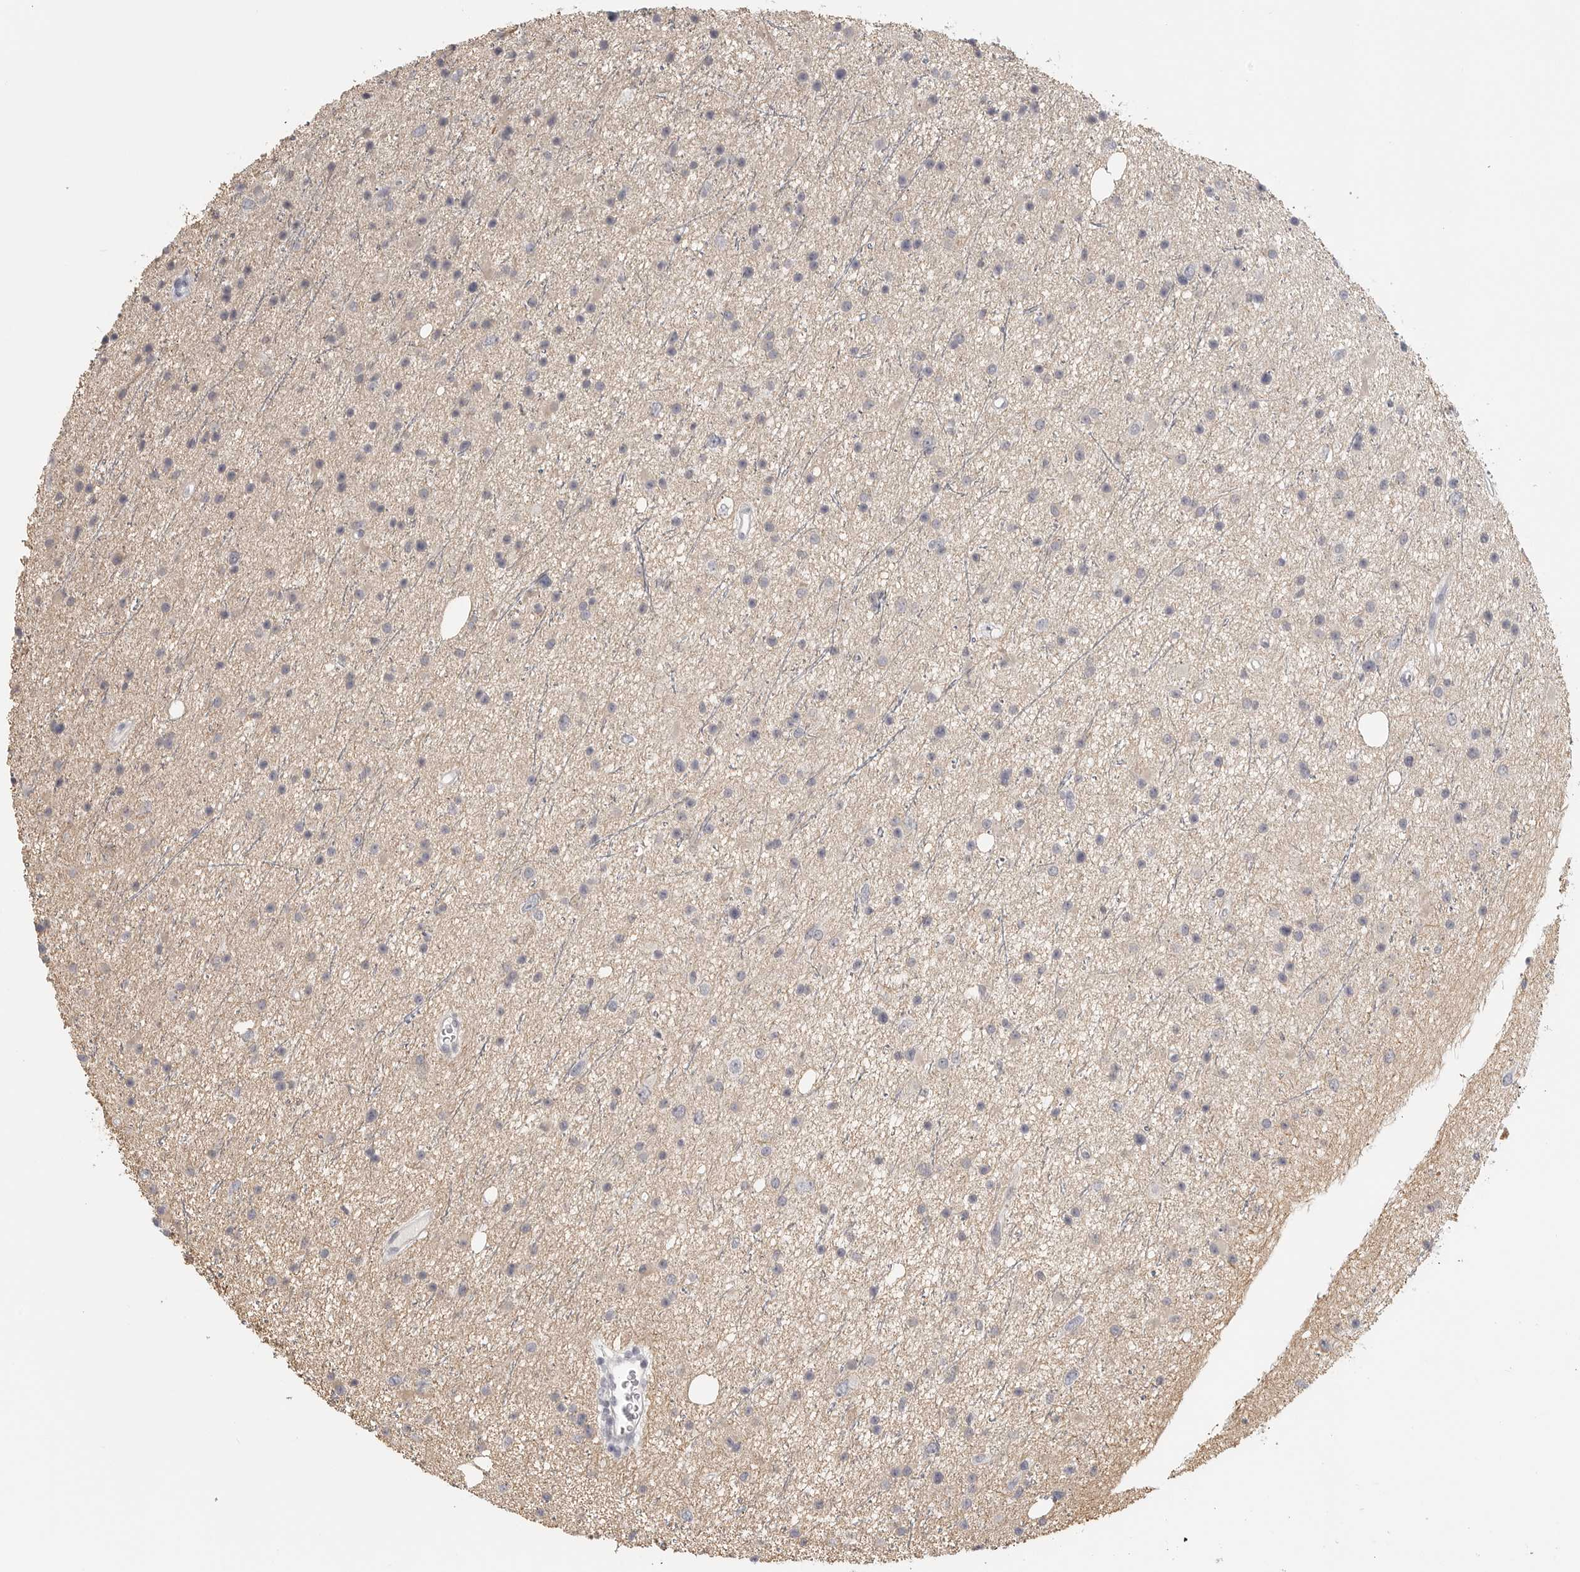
{"staining": {"intensity": "negative", "quantity": "none", "location": "none"}, "tissue": "glioma", "cell_type": "Tumor cells", "image_type": "cancer", "snomed": [{"axis": "morphology", "description": "Glioma, malignant, Low grade"}, {"axis": "topography", "description": "Cerebral cortex"}], "caption": "High magnification brightfield microscopy of malignant glioma (low-grade) stained with DAB (3,3'-diaminobenzidine) (brown) and counterstained with hematoxylin (blue): tumor cells show no significant staining.", "gene": "HMGCS2", "patient": {"sex": "female", "age": 39}}